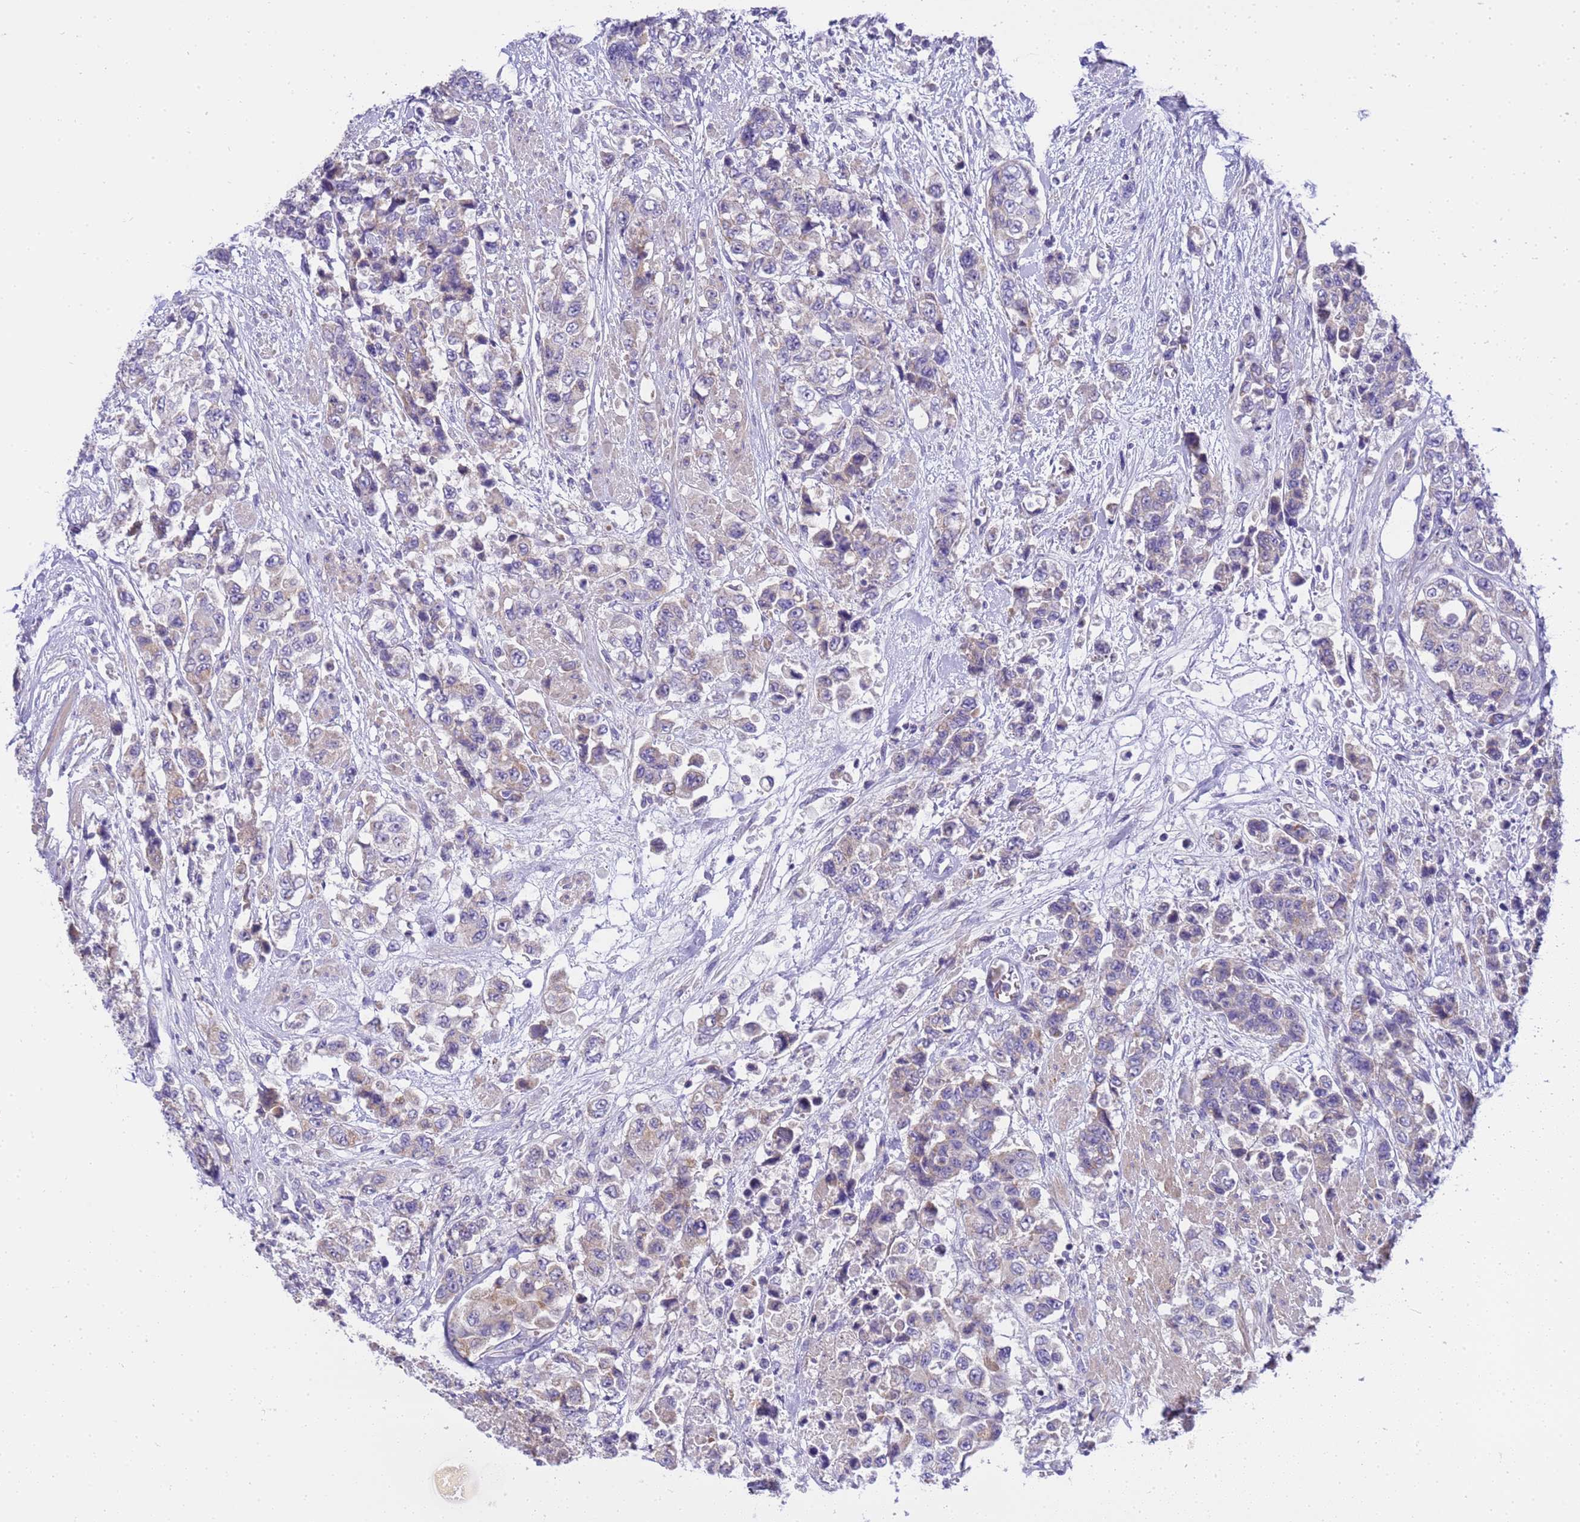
{"staining": {"intensity": "weak", "quantity": "<25%", "location": "cytoplasmic/membranous"}, "tissue": "urothelial cancer", "cell_type": "Tumor cells", "image_type": "cancer", "snomed": [{"axis": "morphology", "description": "Urothelial carcinoma, High grade"}, {"axis": "topography", "description": "Urinary bladder"}], "caption": "Tumor cells show no significant expression in urothelial cancer. (DAB immunohistochemistry visualized using brightfield microscopy, high magnification).", "gene": "RIPPLY2", "patient": {"sex": "female", "age": 78}}